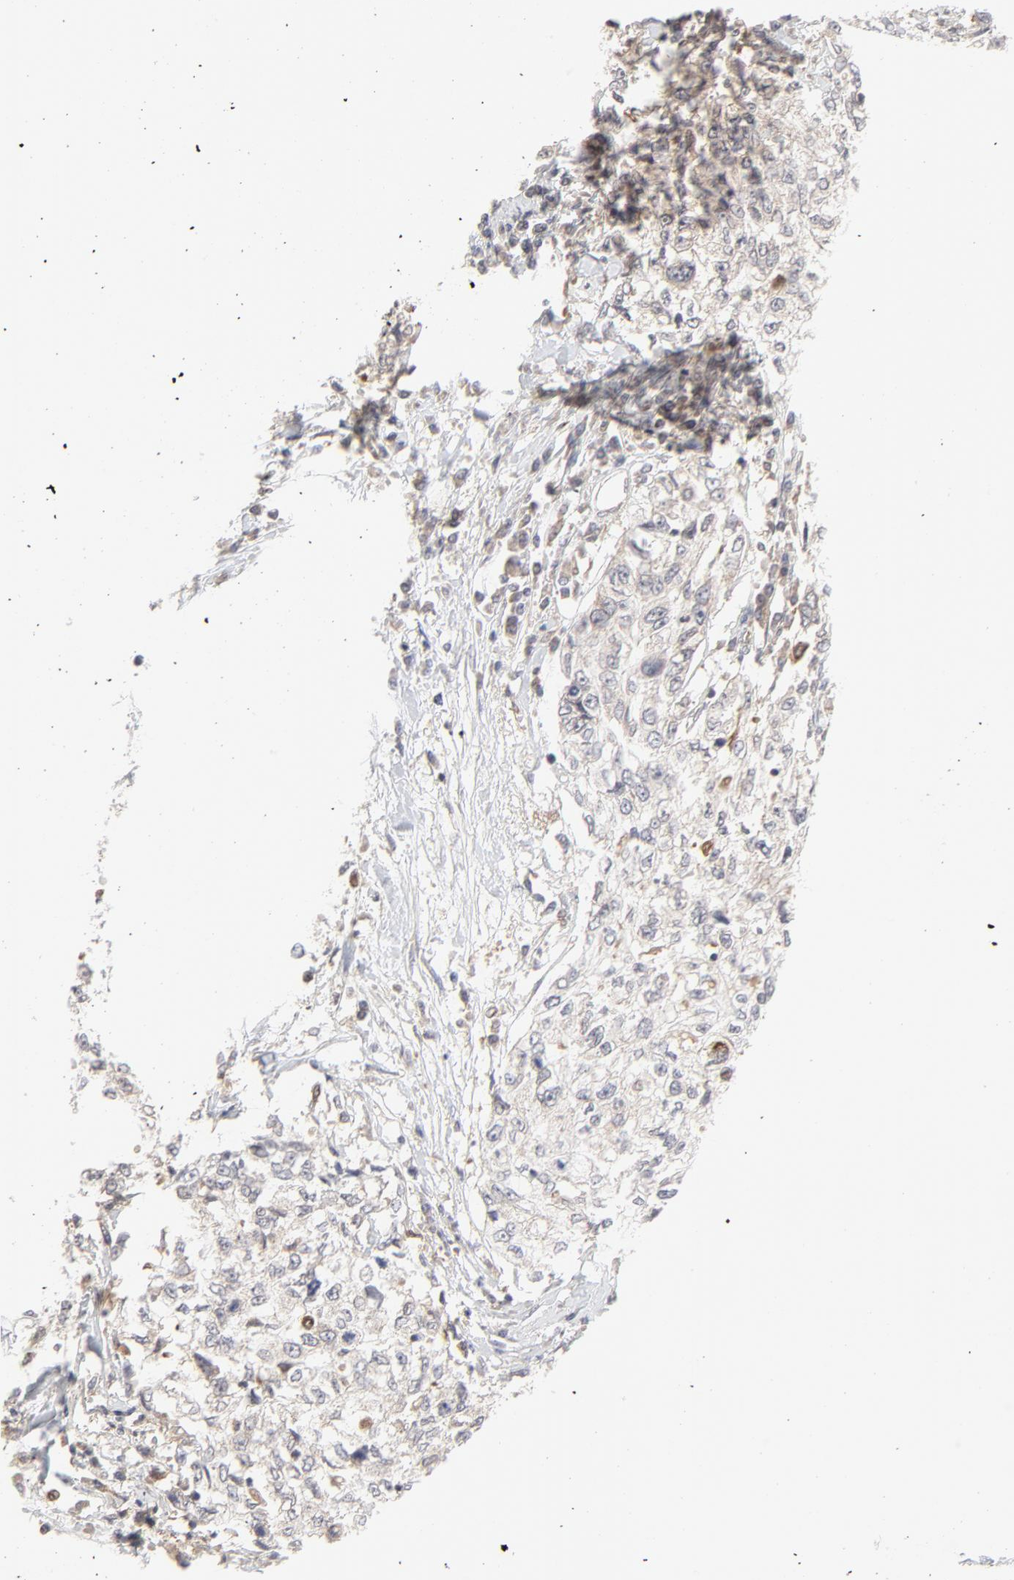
{"staining": {"intensity": "weak", "quantity": "<25%", "location": "cytoplasmic/membranous"}, "tissue": "cervical cancer", "cell_type": "Tumor cells", "image_type": "cancer", "snomed": [{"axis": "morphology", "description": "Normal tissue, NOS"}, {"axis": "morphology", "description": "Squamous cell carcinoma, NOS"}, {"axis": "topography", "description": "Cervix"}], "caption": "This photomicrograph is of cervical squamous cell carcinoma stained with immunohistochemistry to label a protein in brown with the nuclei are counter-stained blue. There is no positivity in tumor cells.", "gene": "RAB5C", "patient": {"sex": "female", "age": 45}}